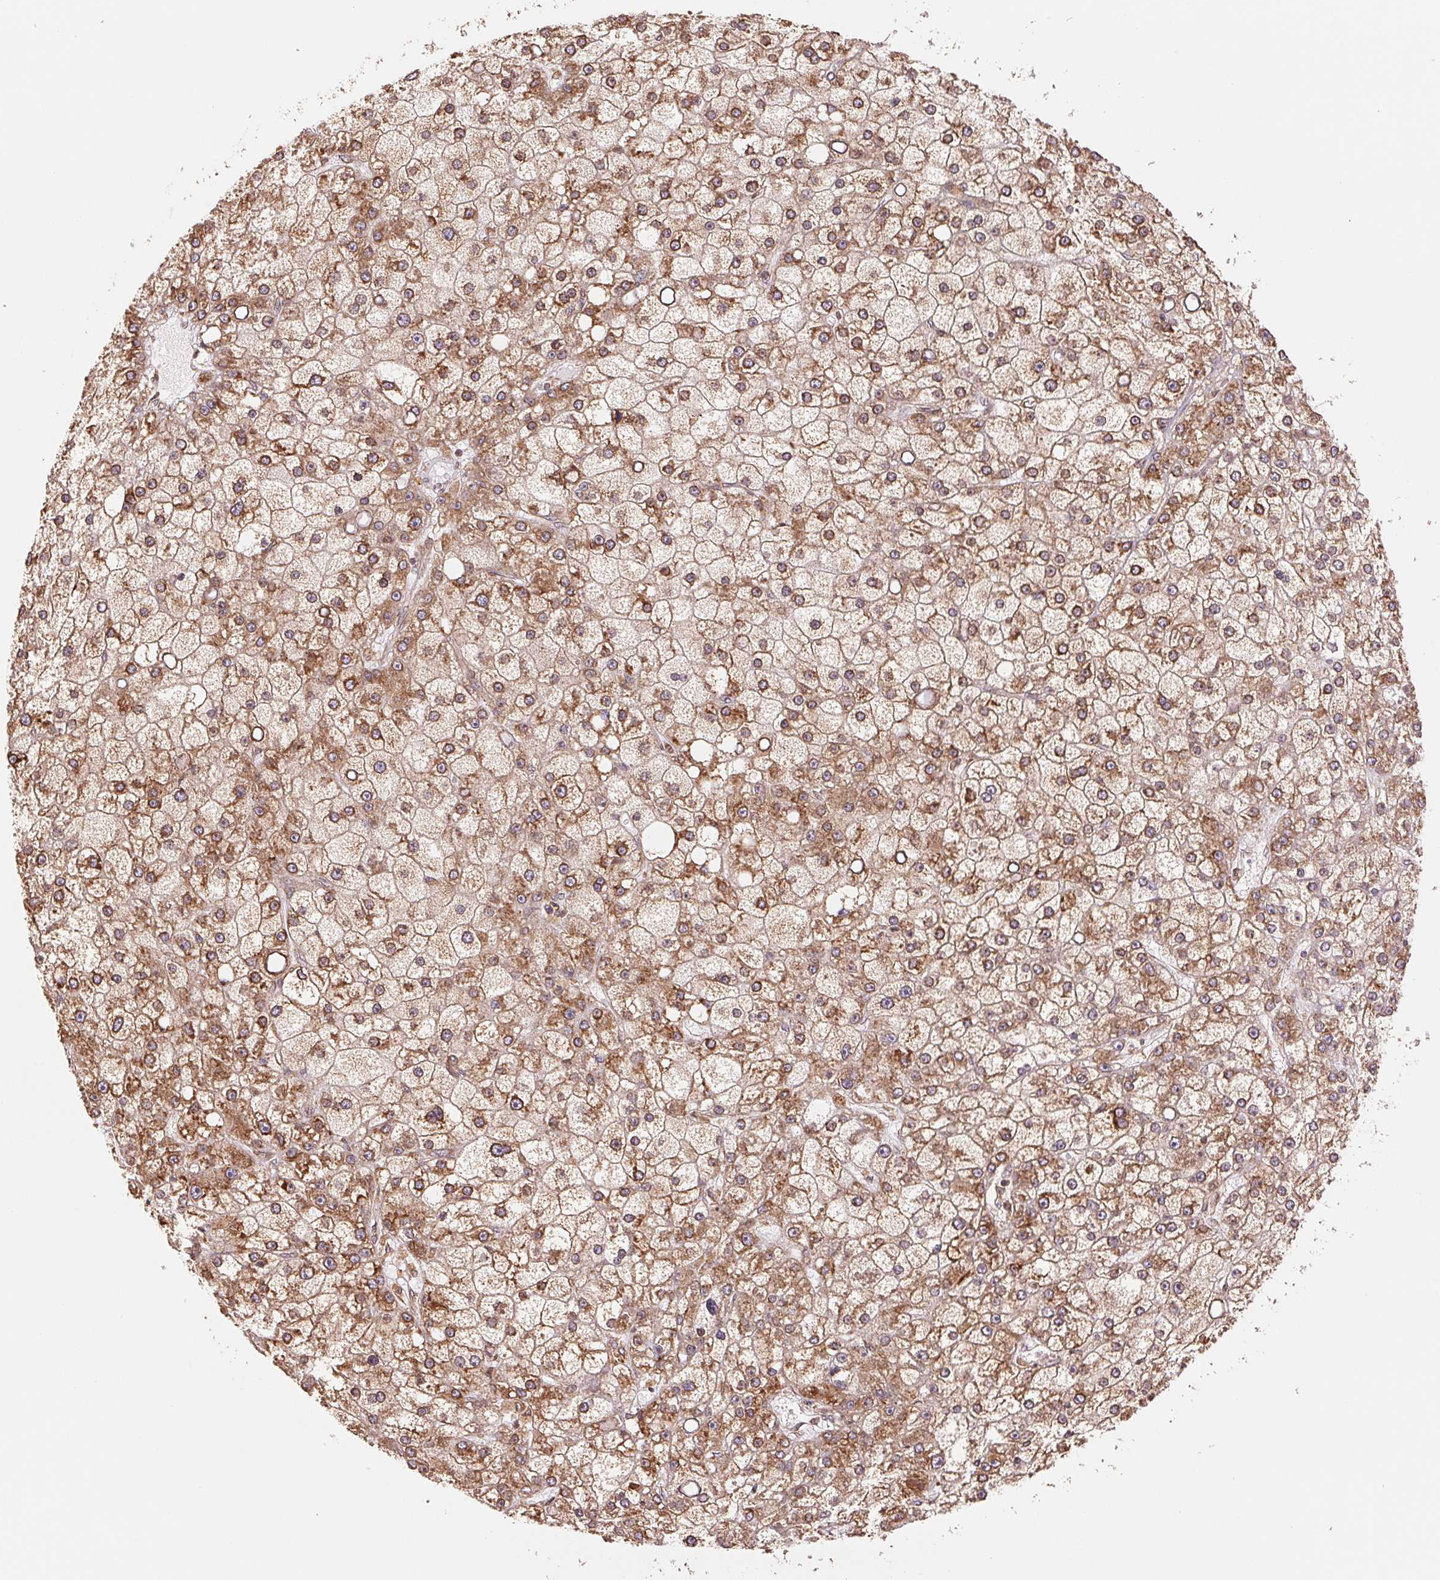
{"staining": {"intensity": "moderate", "quantity": ">75%", "location": "cytoplasmic/membranous"}, "tissue": "liver cancer", "cell_type": "Tumor cells", "image_type": "cancer", "snomed": [{"axis": "morphology", "description": "Carcinoma, Hepatocellular, NOS"}, {"axis": "topography", "description": "Liver"}], "caption": "DAB (3,3'-diaminobenzidine) immunohistochemical staining of liver cancer reveals moderate cytoplasmic/membranous protein expression in about >75% of tumor cells.", "gene": "RPN1", "patient": {"sex": "male", "age": 67}}